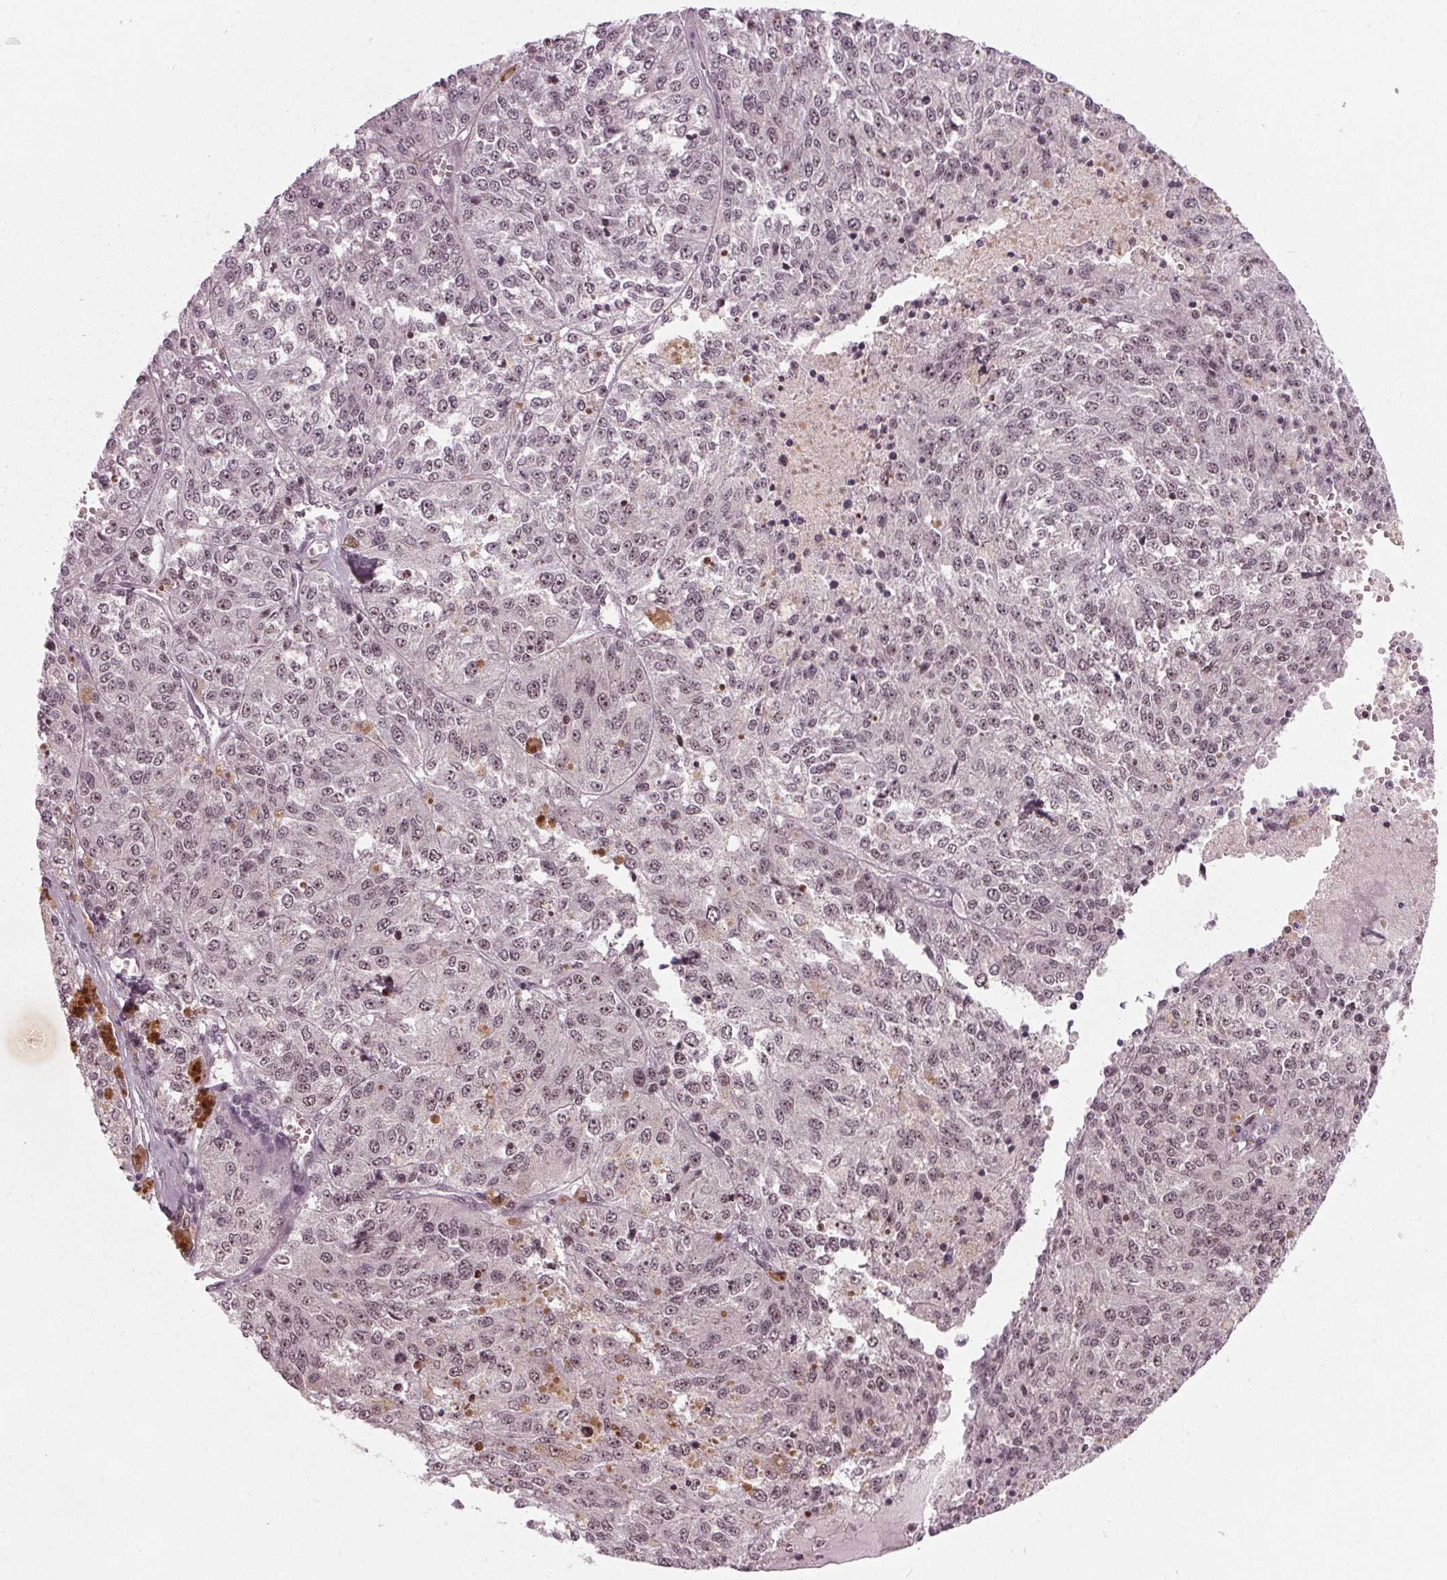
{"staining": {"intensity": "negative", "quantity": "none", "location": "none"}, "tissue": "melanoma", "cell_type": "Tumor cells", "image_type": "cancer", "snomed": [{"axis": "morphology", "description": "Malignant melanoma, Metastatic site"}, {"axis": "topography", "description": "Lymph node"}], "caption": "Immunohistochemical staining of malignant melanoma (metastatic site) exhibits no significant expression in tumor cells.", "gene": "DDX41", "patient": {"sex": "female", "age": 64}}